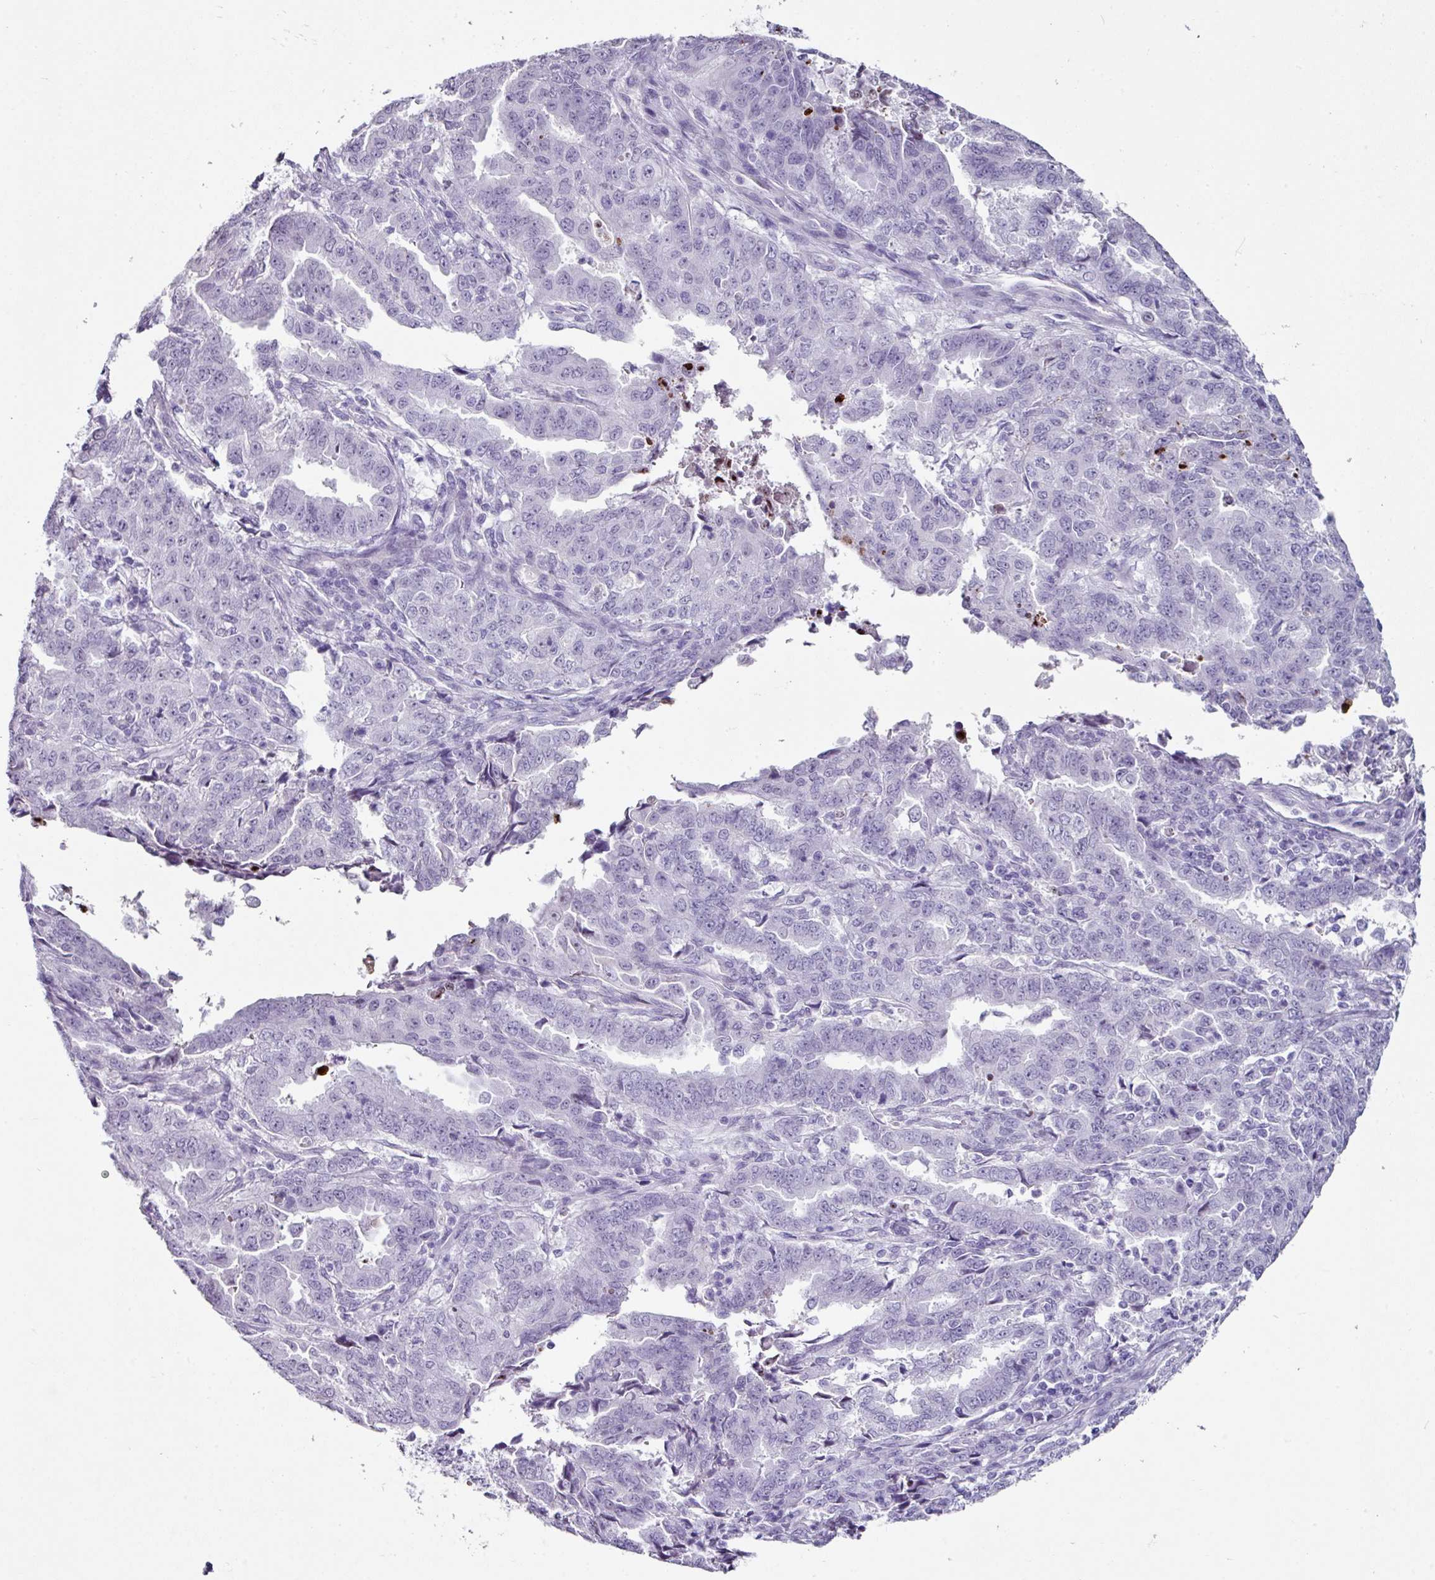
{"staining": {"intensity": "negative", "quantity": "none", "location": "none"}, "tissue": "endometrial cancer", "cell_type": "Tumor cells", "image_type": "cancer", "snomed": [{"axis": "morphology", "description": "Adenocarcinoma, NOS"}, {"axis": "topography", "description": "Endometrium"}], "caption": "Tumor cells show no significant expression in endometrial cancer (adenocarcinoma).", "gene": "TRA2A", "patient": {"sex": "female", "age": 50}}